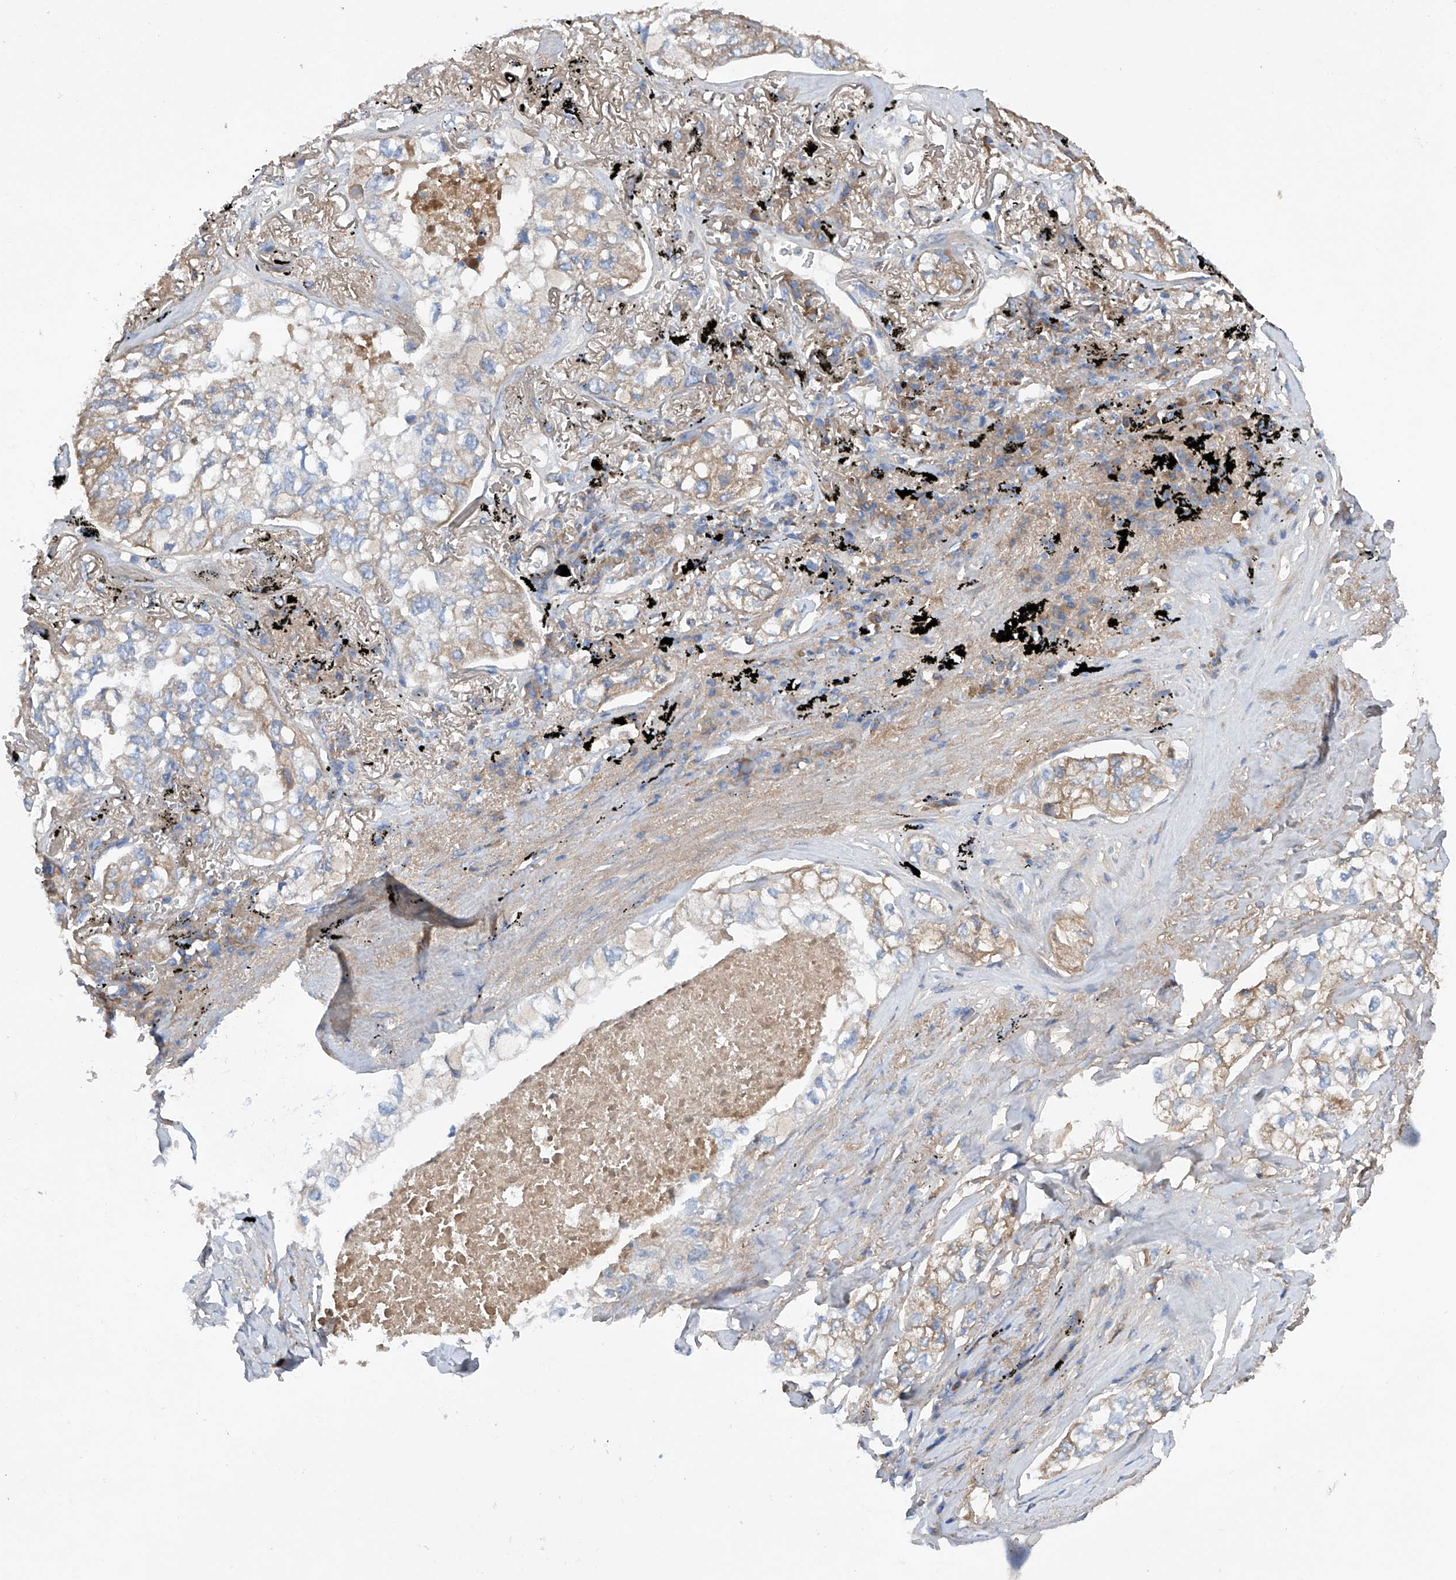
{"staining": {"intensity": "moderate", "quantity": "<25%", "location": "cytoplasmic/membranous"}, "tissue": "lung cancer", "cell_type": "Tumor cells", "image_type": "cancer", "snomed": [{"axis": "morphology", "description": "Adenocarcinoma, NOS"}, {"axis": "topography", "description": "Lung"}], "caption": "IHC photomicrograph of lung cancer (adenocarcinoma) stained for a protein (brown), which demonstrates low levels of moderate cytoplasmic/membranous expression in approximately <25% of tumor cells.", "gene": "ASCC3", "patient": {"sex": "male", "age": 65}}